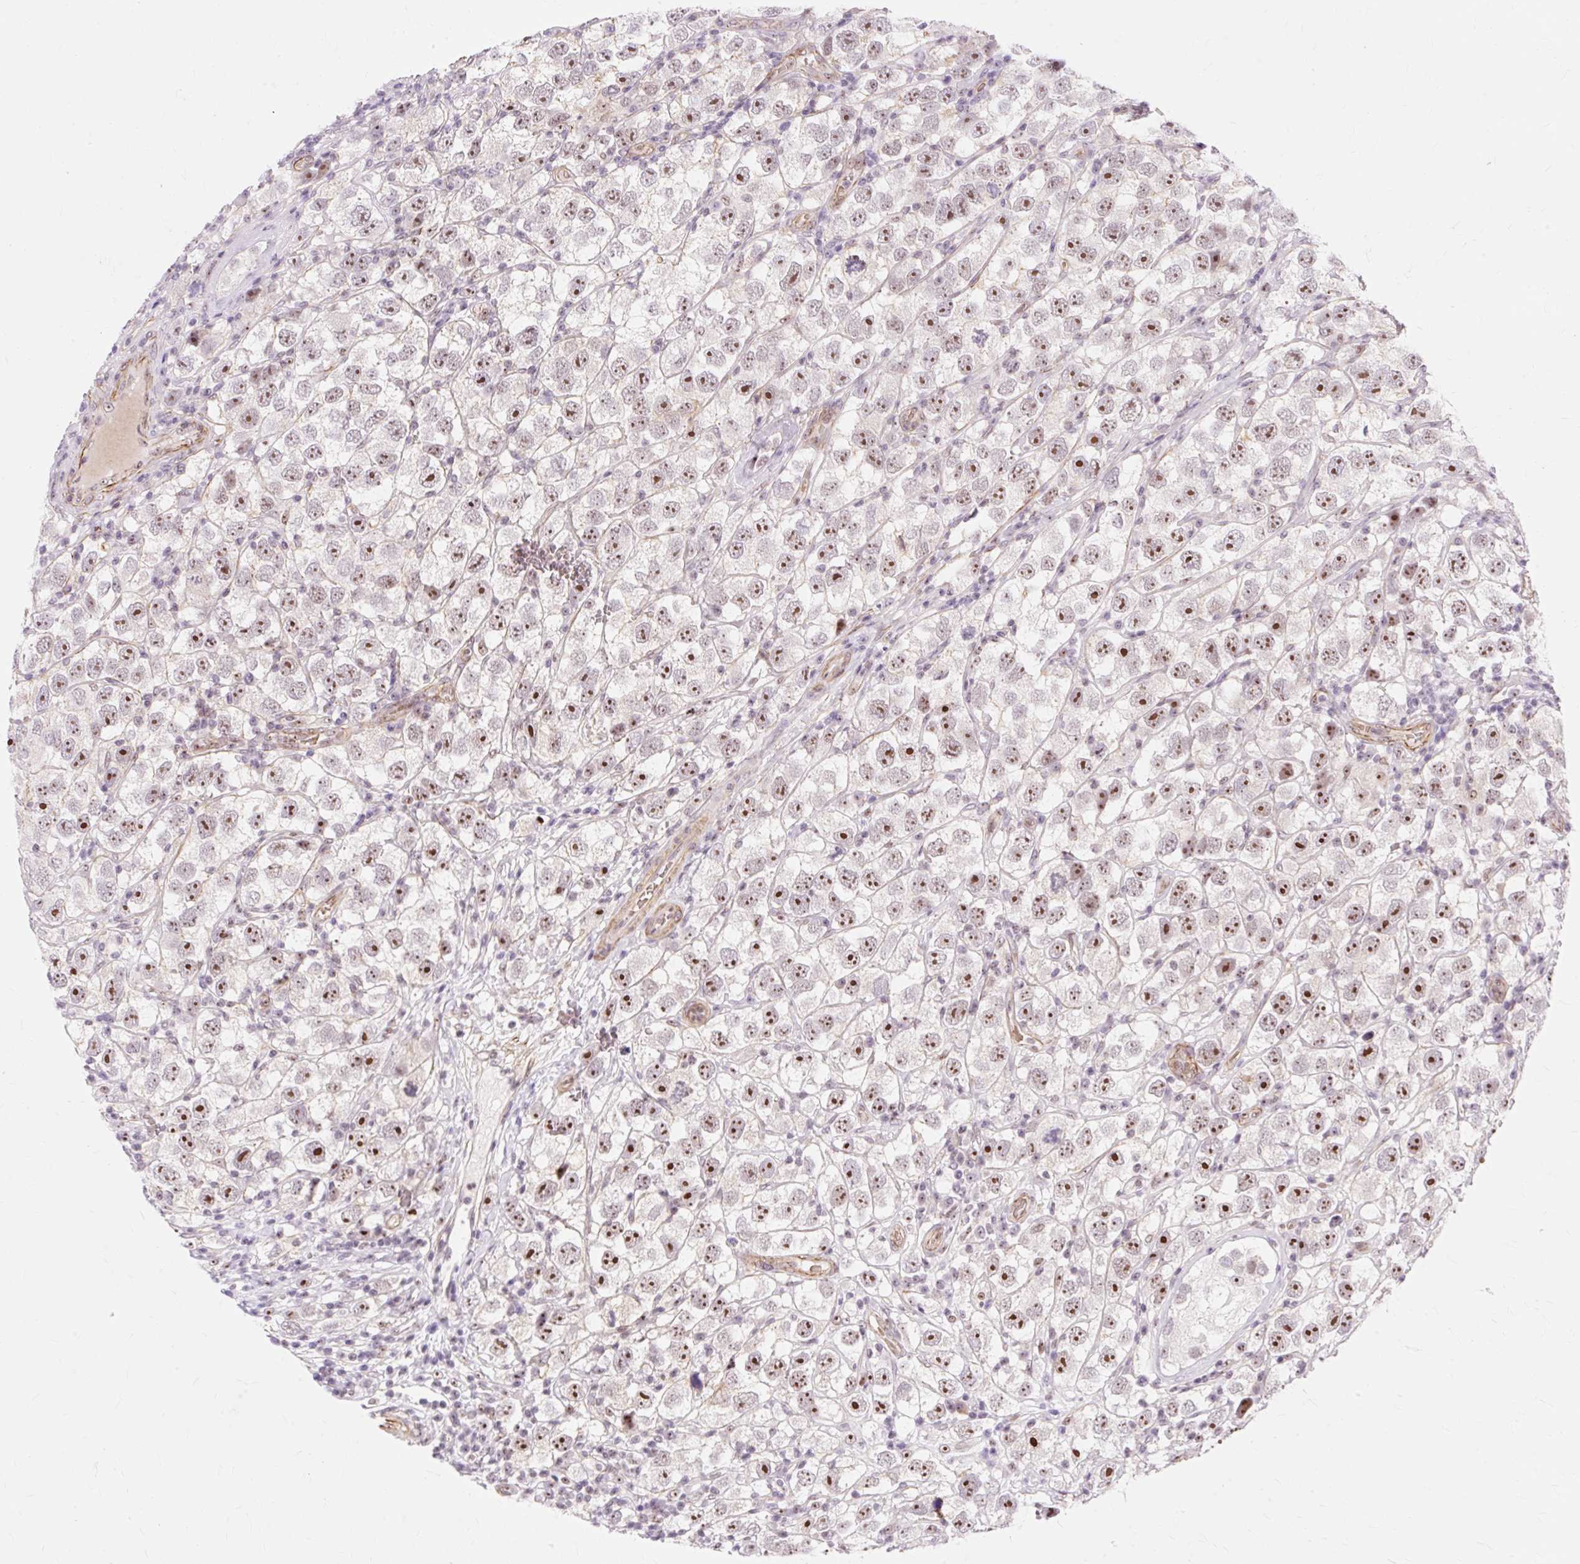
{"staining": {"intensity": "moderate", "quantity": ">75%", "location": "nuclear"}, "tissue": "testis cancer", "cell_type": "Tumor cells", "image_type": "cancer", "snomed": [{"axis": "morphology", "description": "Seminoma, NOS"}, {"axis": "topography", "description": "Testis"}], "caption": "This photomicrograph reveals immunohistochemistry (IHC) staining of testis cancer (seminoma), with medium moderate nuclear expression in approximately >75% of tumor cells.", "gene": "OBP2A", "patient": {"sex": "male", "age": 26}}